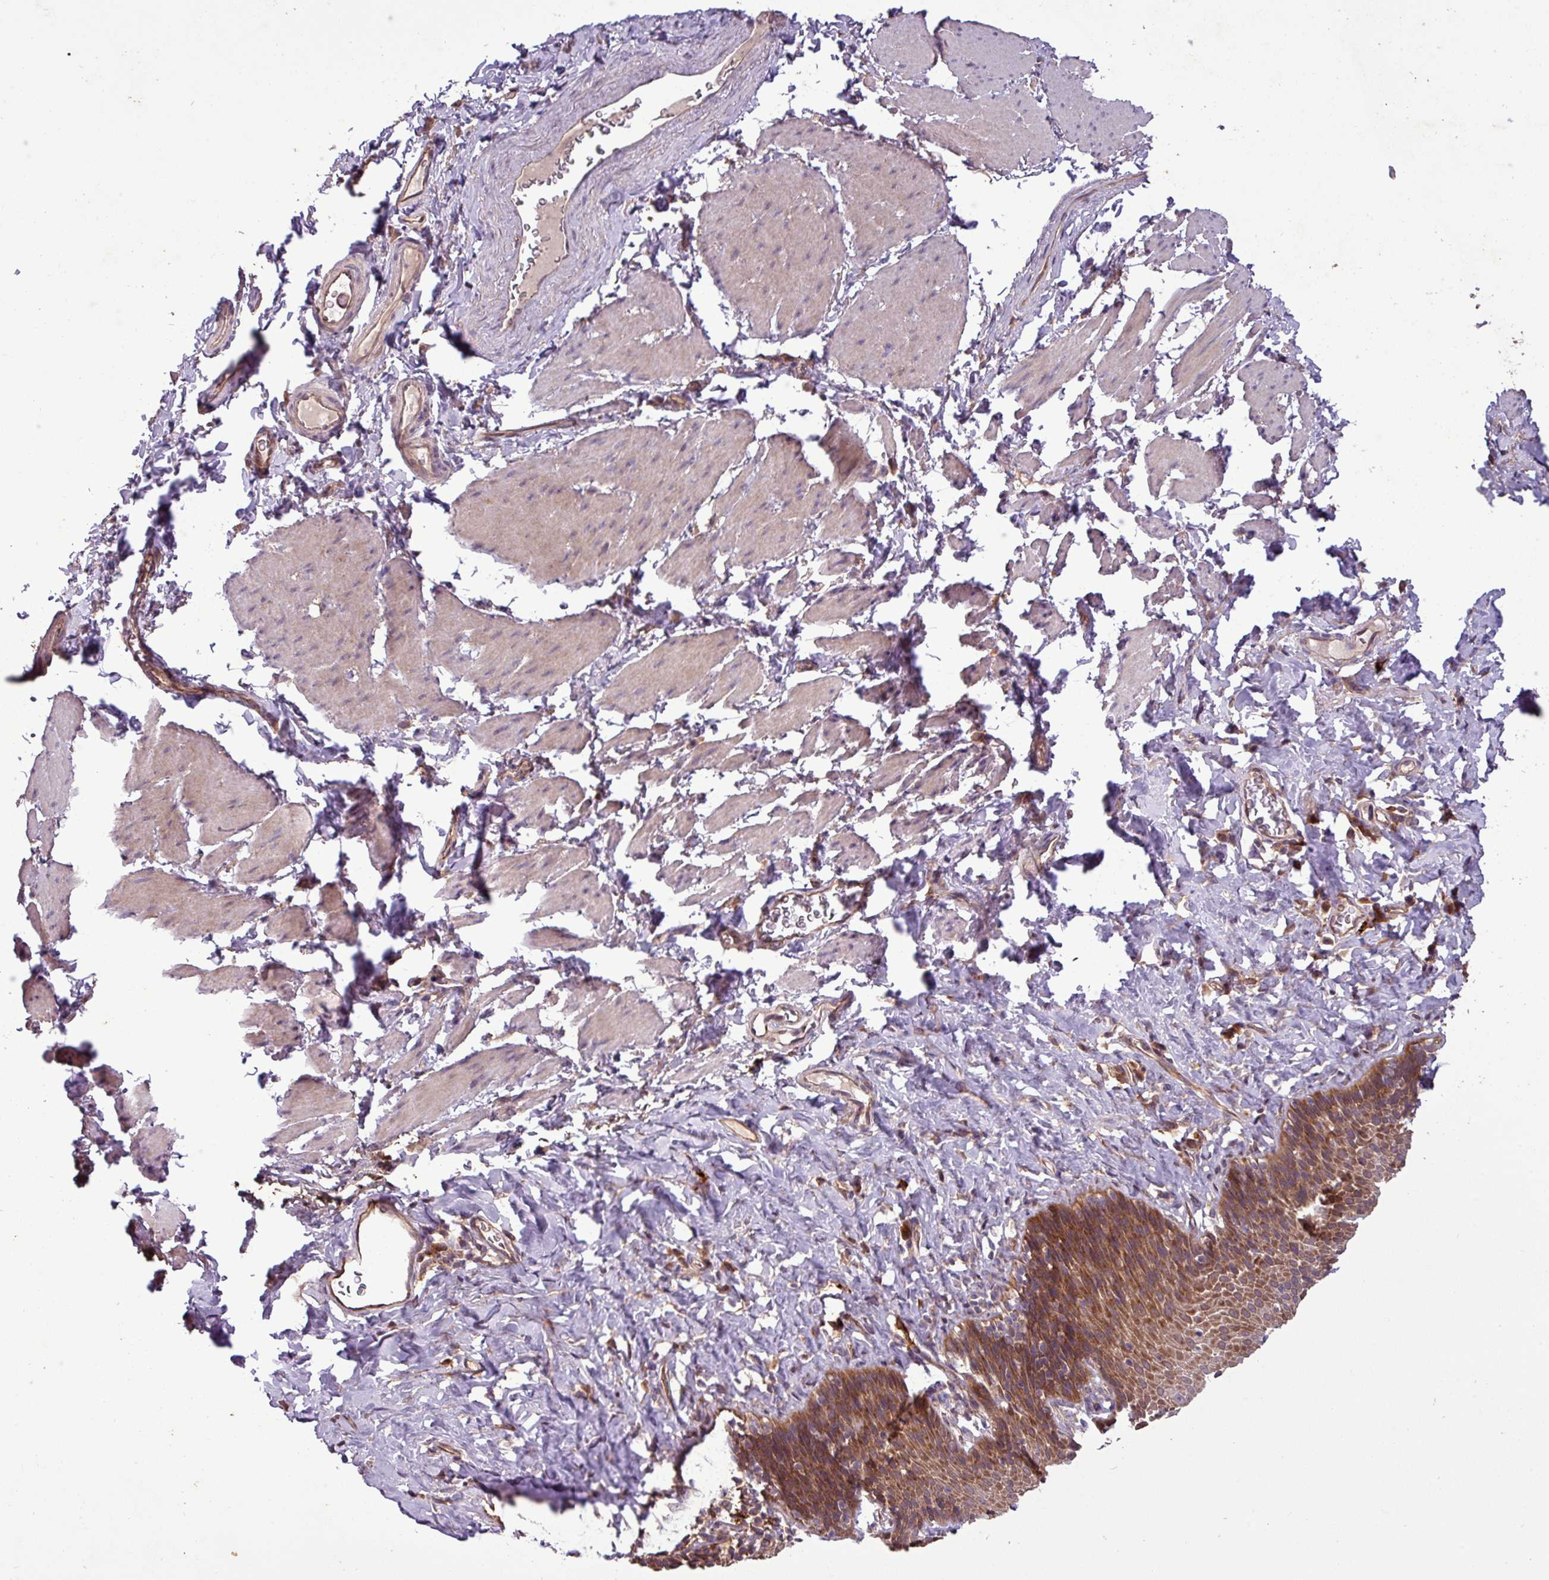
{"staining": {"intensity": "strong", "quantity": ">75%", "location": "cytoplasmic/membranous"}, "tissue": "esophagus", "cell_type": "Squamous epithelial cells", "image_type": "normal", "snomed": [{"axis": "morphology", "description": "Normal tissue, NOS"}, {"axis": "topography", "description": "Esophagus"}], "caption": "Protein expression by immunohistochemistry (IHC) reveals strong cytoplasmic/membranous staining in approximately >75% of squamous epithelial cells in benign esophagus. Ihc stains the protein of interest in brown and the nuclei are stained blue.", "gene": "SIRPB2", "patient": {"sex": "female", "age": 61}}